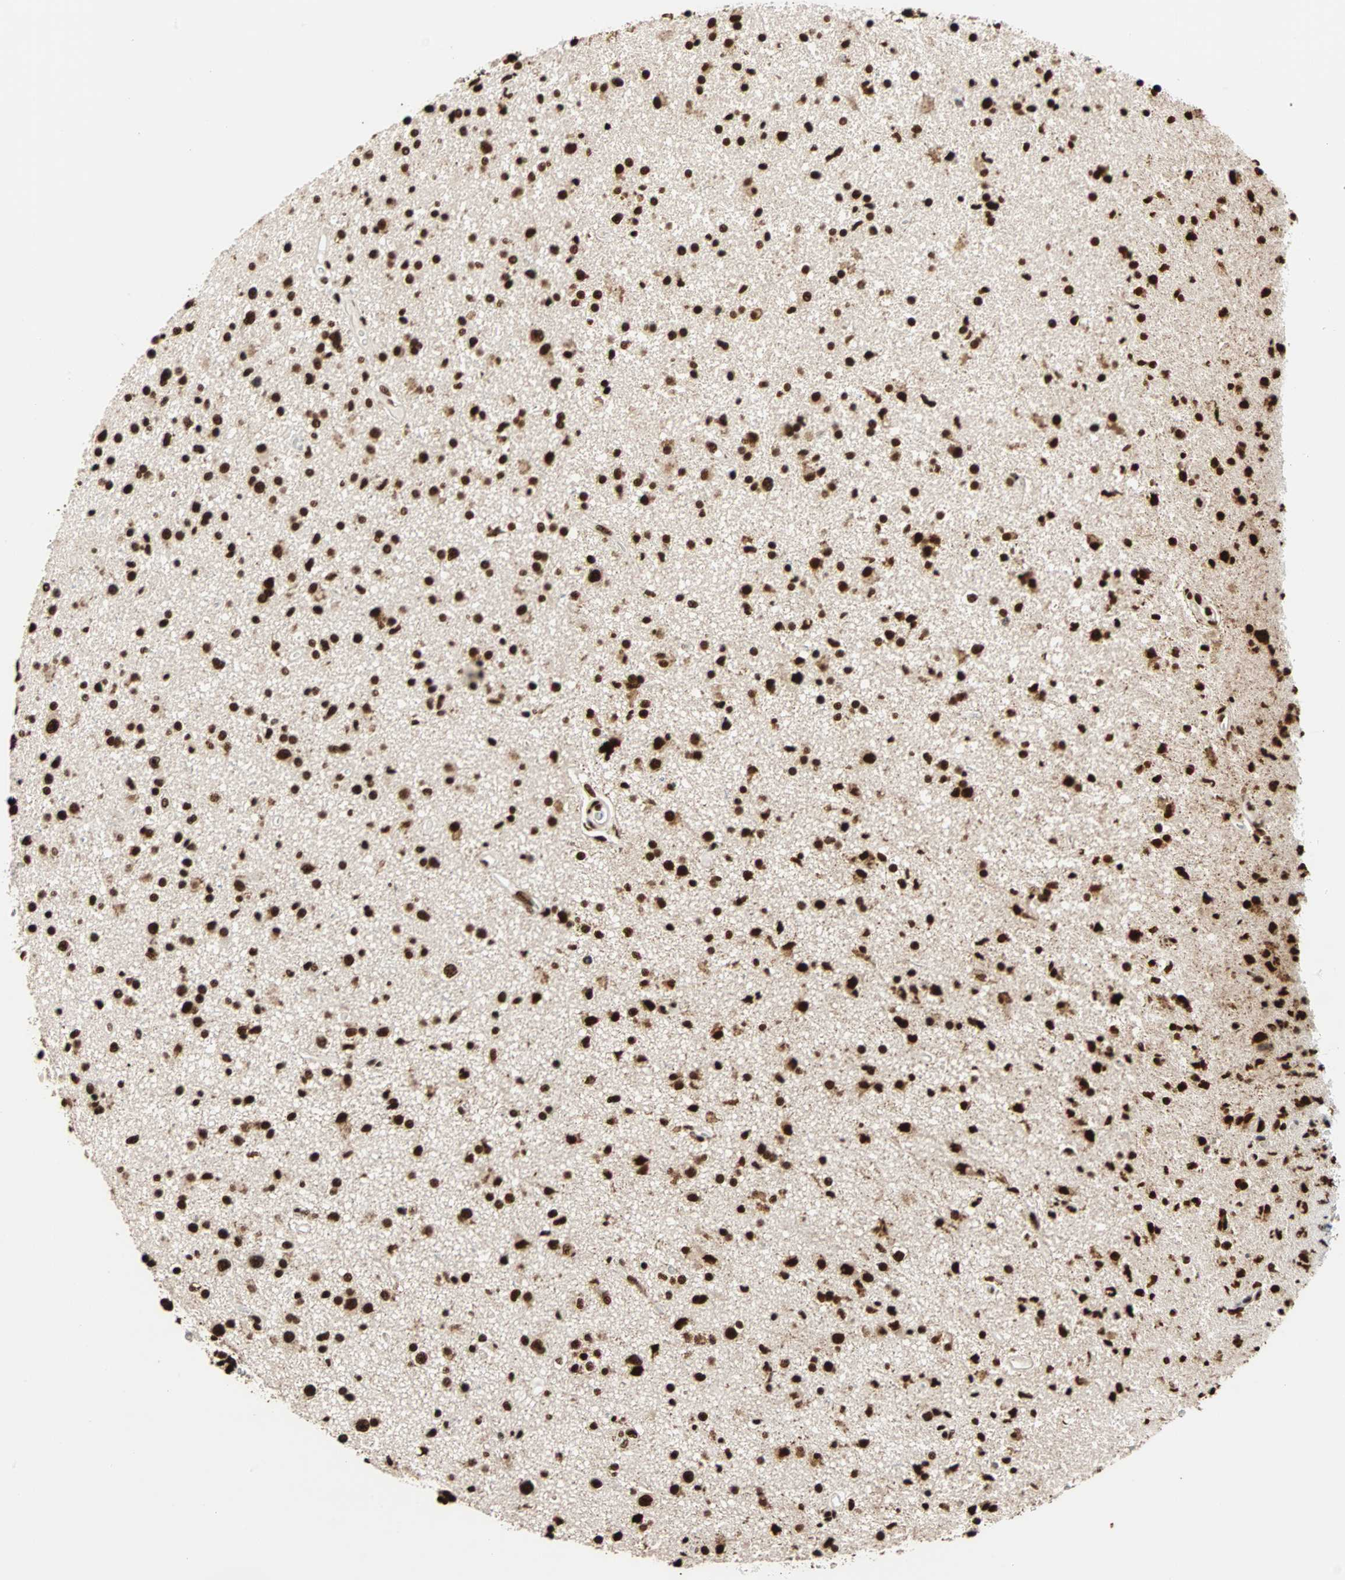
{"staining": {"intensity": "strong", "quantity": ">75%", "location": "nuclear"}, "tissue": "glioma", "cell_type": "Tumor cells", "image_type": "cancer", "snomed": [{"axis": "morphology", "description": "Glioma, malignant, High grade"}, {"axis": "topography", "description": "Brain"}], "caption": "A photomicrograph of glioma stained for a protein exhibits strong nuclear brown staining in tumor cells. Using DAB (brown) and hematoxylin (blue) stains, captured at high magnification using brightfield microscopy.", "gene": "ILF2", "patient": {"sex": "male", "age": 33}}